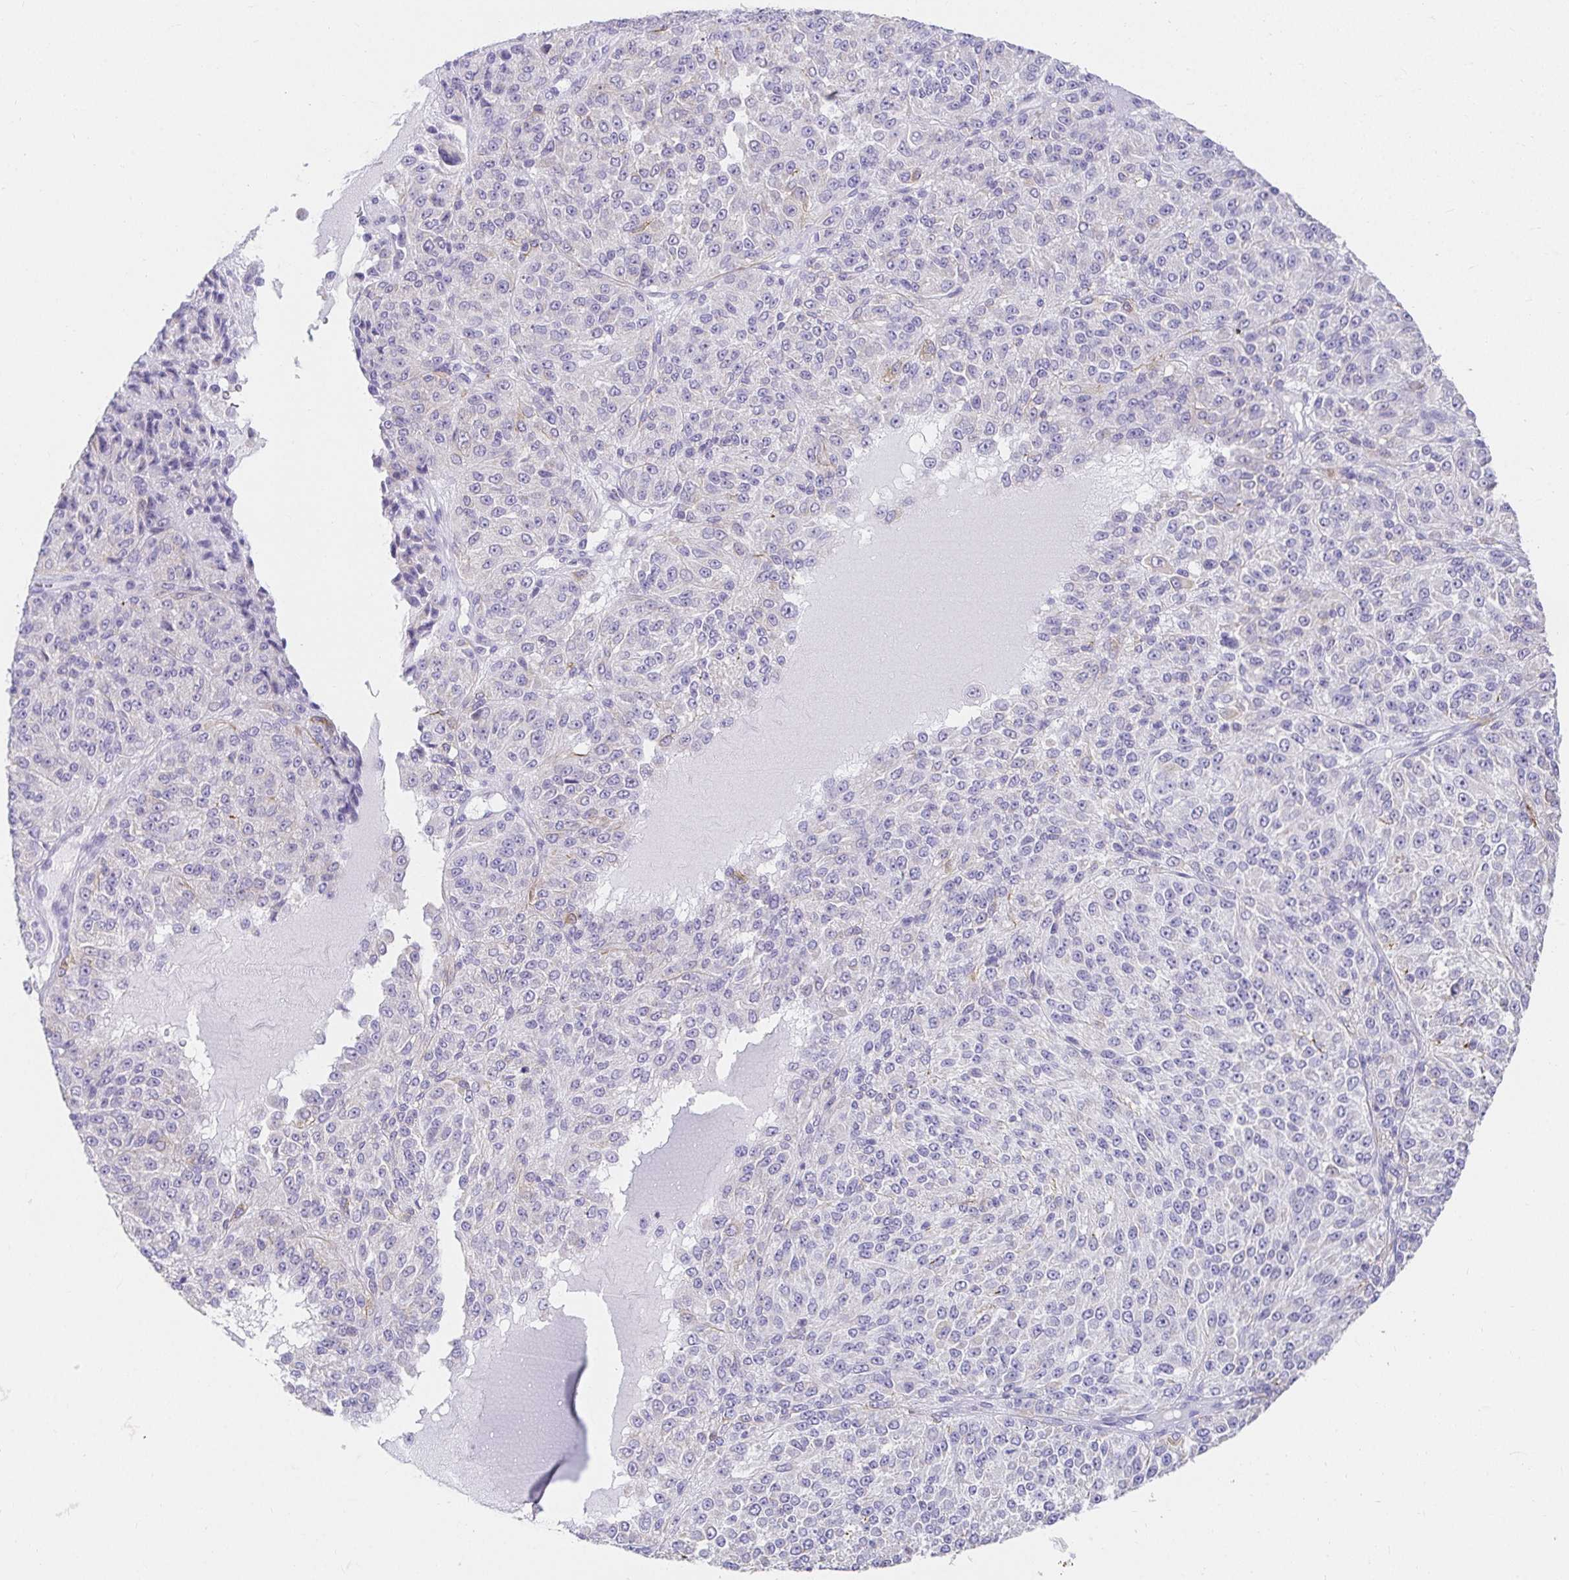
{"staining": {"intensity": "negative", "quantity": "none", "location": "none"}, "tissue": "melanoma", "cell_type": "Tumor cells", "image_type": "cancer", "snomed": [{"axis": "morphology", "description": "Malignant melanoma, Metastatic site"}, {"axis": "topography", "description": "Brain"}], "caption": "Micrograph shows no protein positivity in tumor cells of melanoma tissue.", "gene": "VGLL1", "patient": {"sex": "female", "age": 56}}